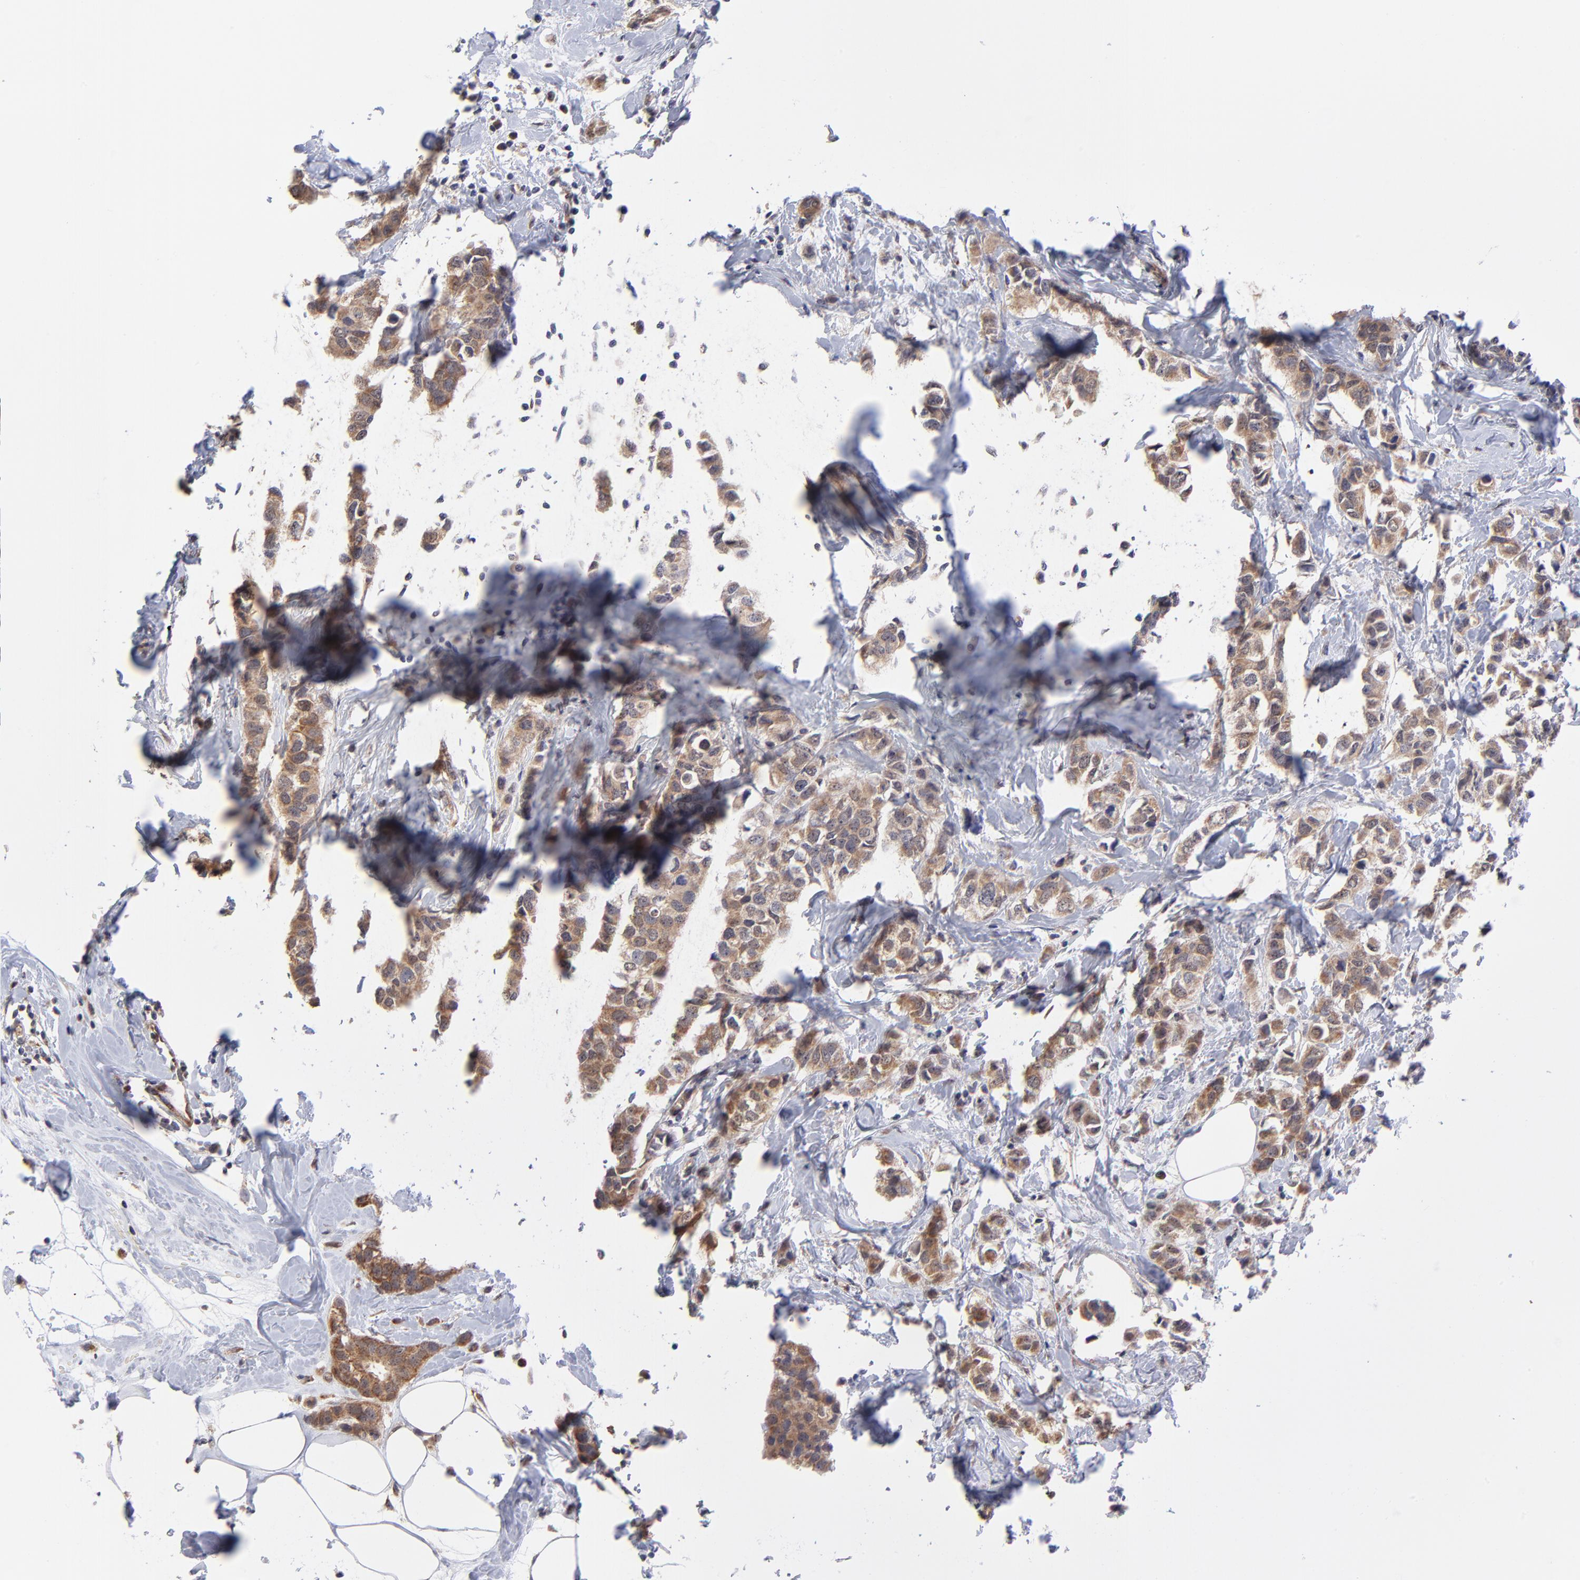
{"staining": {"intensity": "strong", "quantity": ">75%", "location": "cytoplasmic/membranous"}, "tissue": "breast cancer", "cell_type": "Tumor cells", "image_type": "cancer", "snomed": [{"axis": "morphology", "description": "Normal tissue, NOS"}, {"axis": "morphology", "description": "Duct carcinoma"}, {"axis": "topography", "description": "Breast"}], "caption": "Approximately >75% of tumor cells in human invasive ductal carcinoma (breast) display strong cytoplasmic/membranous protein positivity as visualized by brown immunohistochemical staining.", "gene": "UBE2H", "patient": {"sex": "female", "age": 50}}